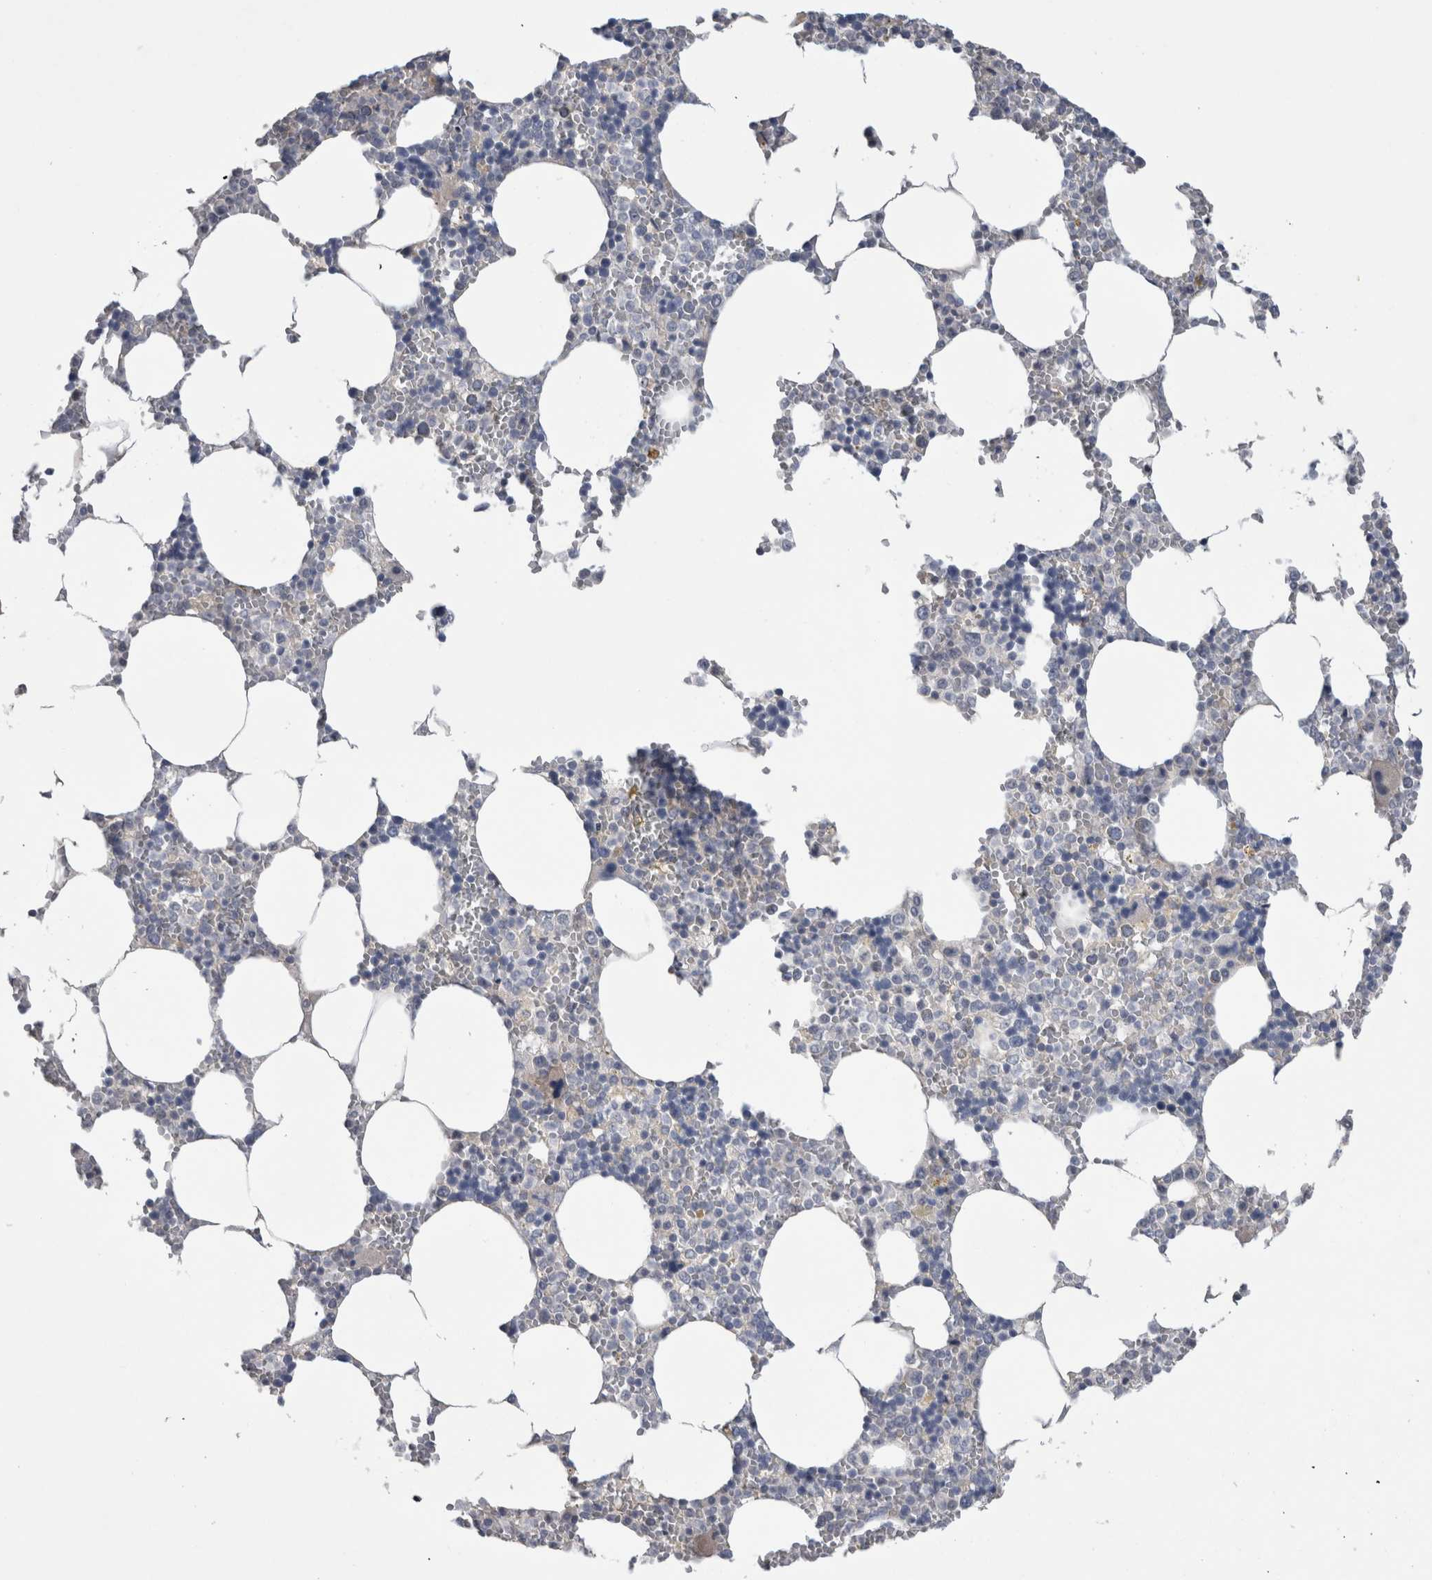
{"staining": {"intensity": "negative", "quantity": "none", "location": "none"}, "tissue": "bone marrow", "cell_type": "Hematopoietic cells", "image_type": "normal", "snomed": [{"axis": "morphology", "description": "Normal tissue, NOS"}, {"axis": "topography", "description": "Bone marrow"}], "caption": "The photomicrograph displays no significant positivity in hematopoietic cells of bone marrow.", "gene": "ADAM2", "patient": {"sex": "male", "age": 70}}